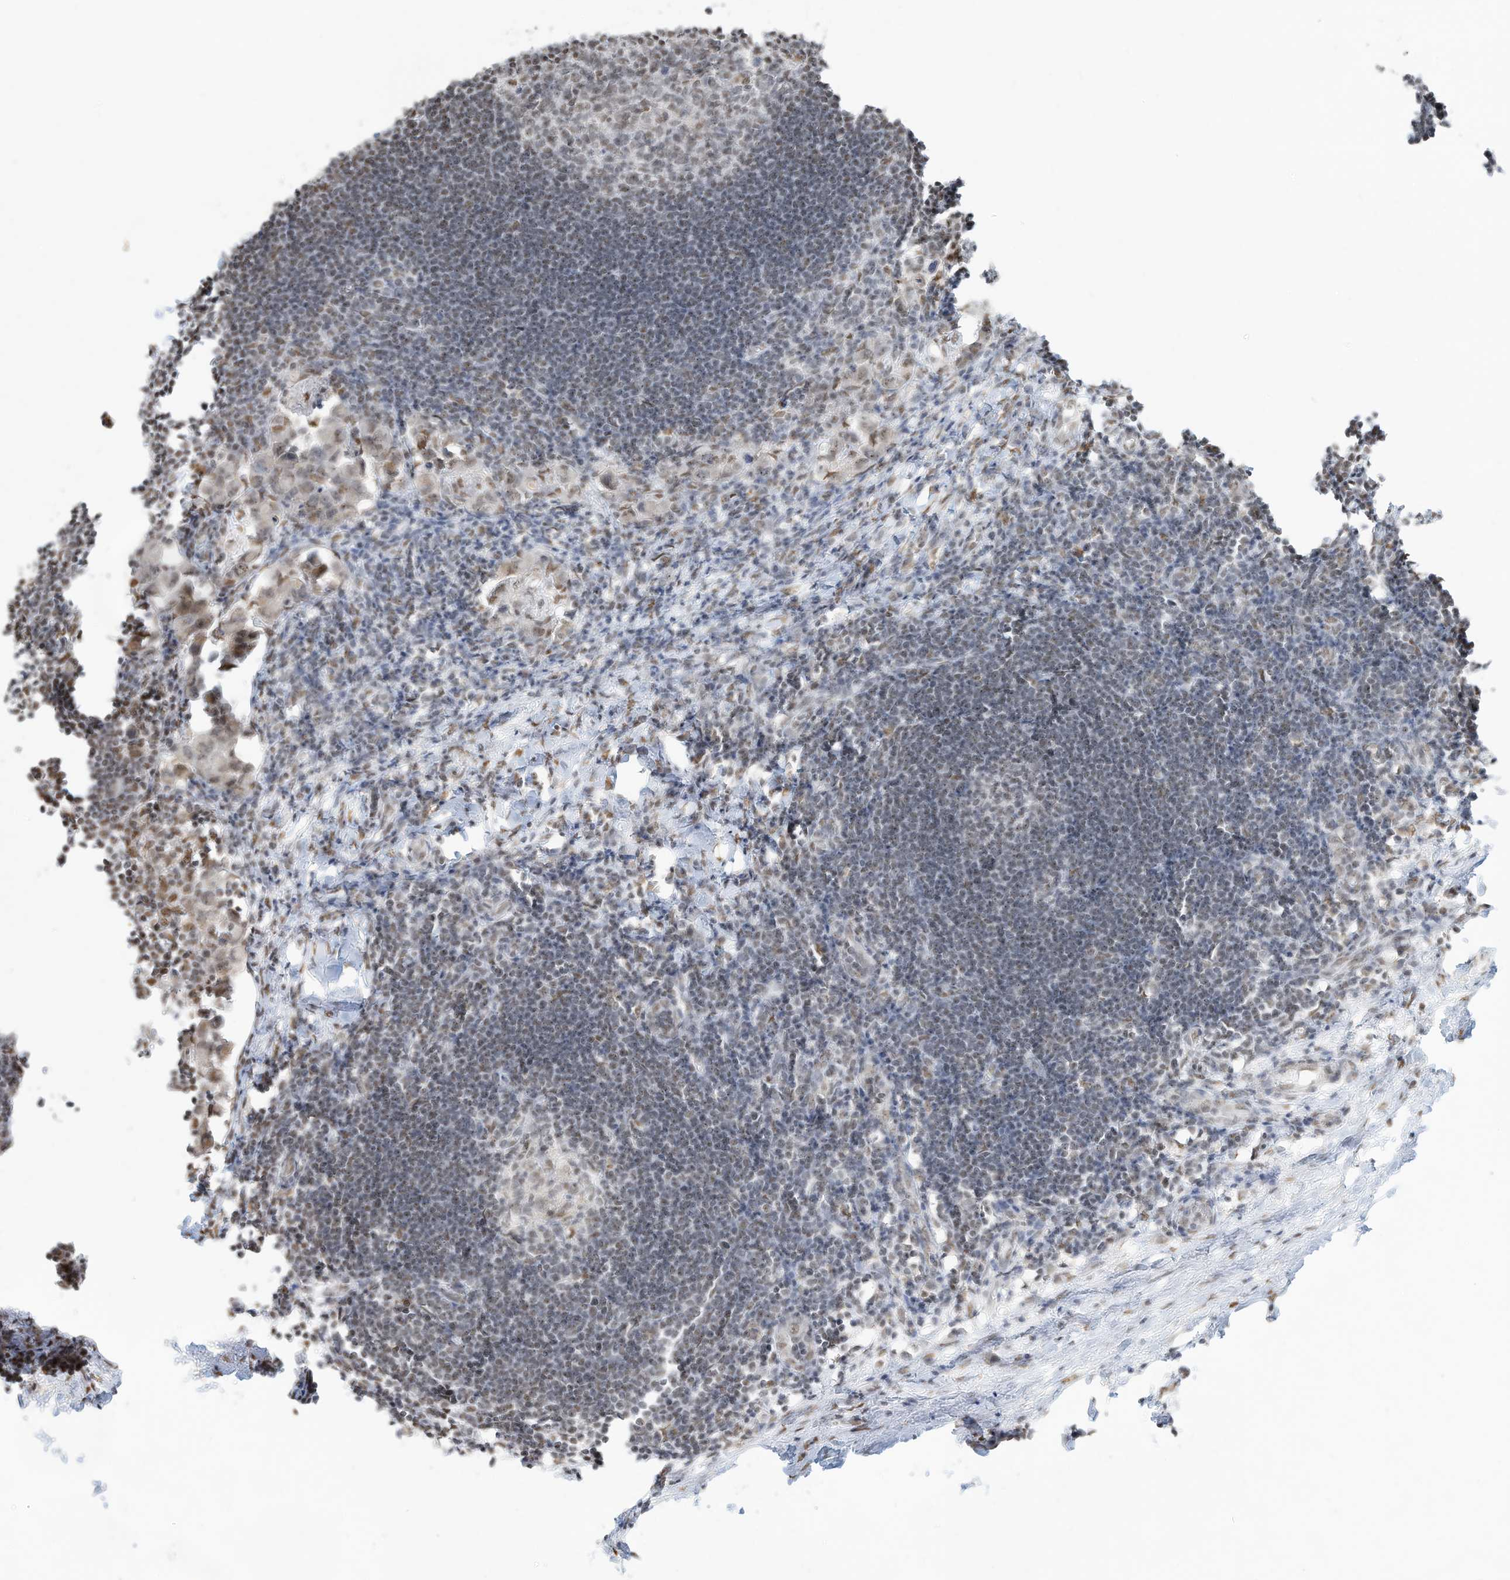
{"staining": {"intensity": "weak", "quantity": "<25%", "location": "nuclear"}, "tissue": "lymph node", "cell_type": "Germinal center cells", "image_type": "normal", "snomed": [{"axis": "morphology", "description": "Normal tissue, NOS"}, {"axis": "morphology", "description": "Malignant melanoma, Metastatic site"}, {"axis": "topography", "description": "Lymph node"}], "caption": "IHC micrograph of unremarkable human lymph node stained for a protein (brown), which displays no positivity in germinal center cells. (DAB immunohistochemistry, high magnification).", "gene": "NHSL1", "patient": {"sex": "male", "age": 41}}